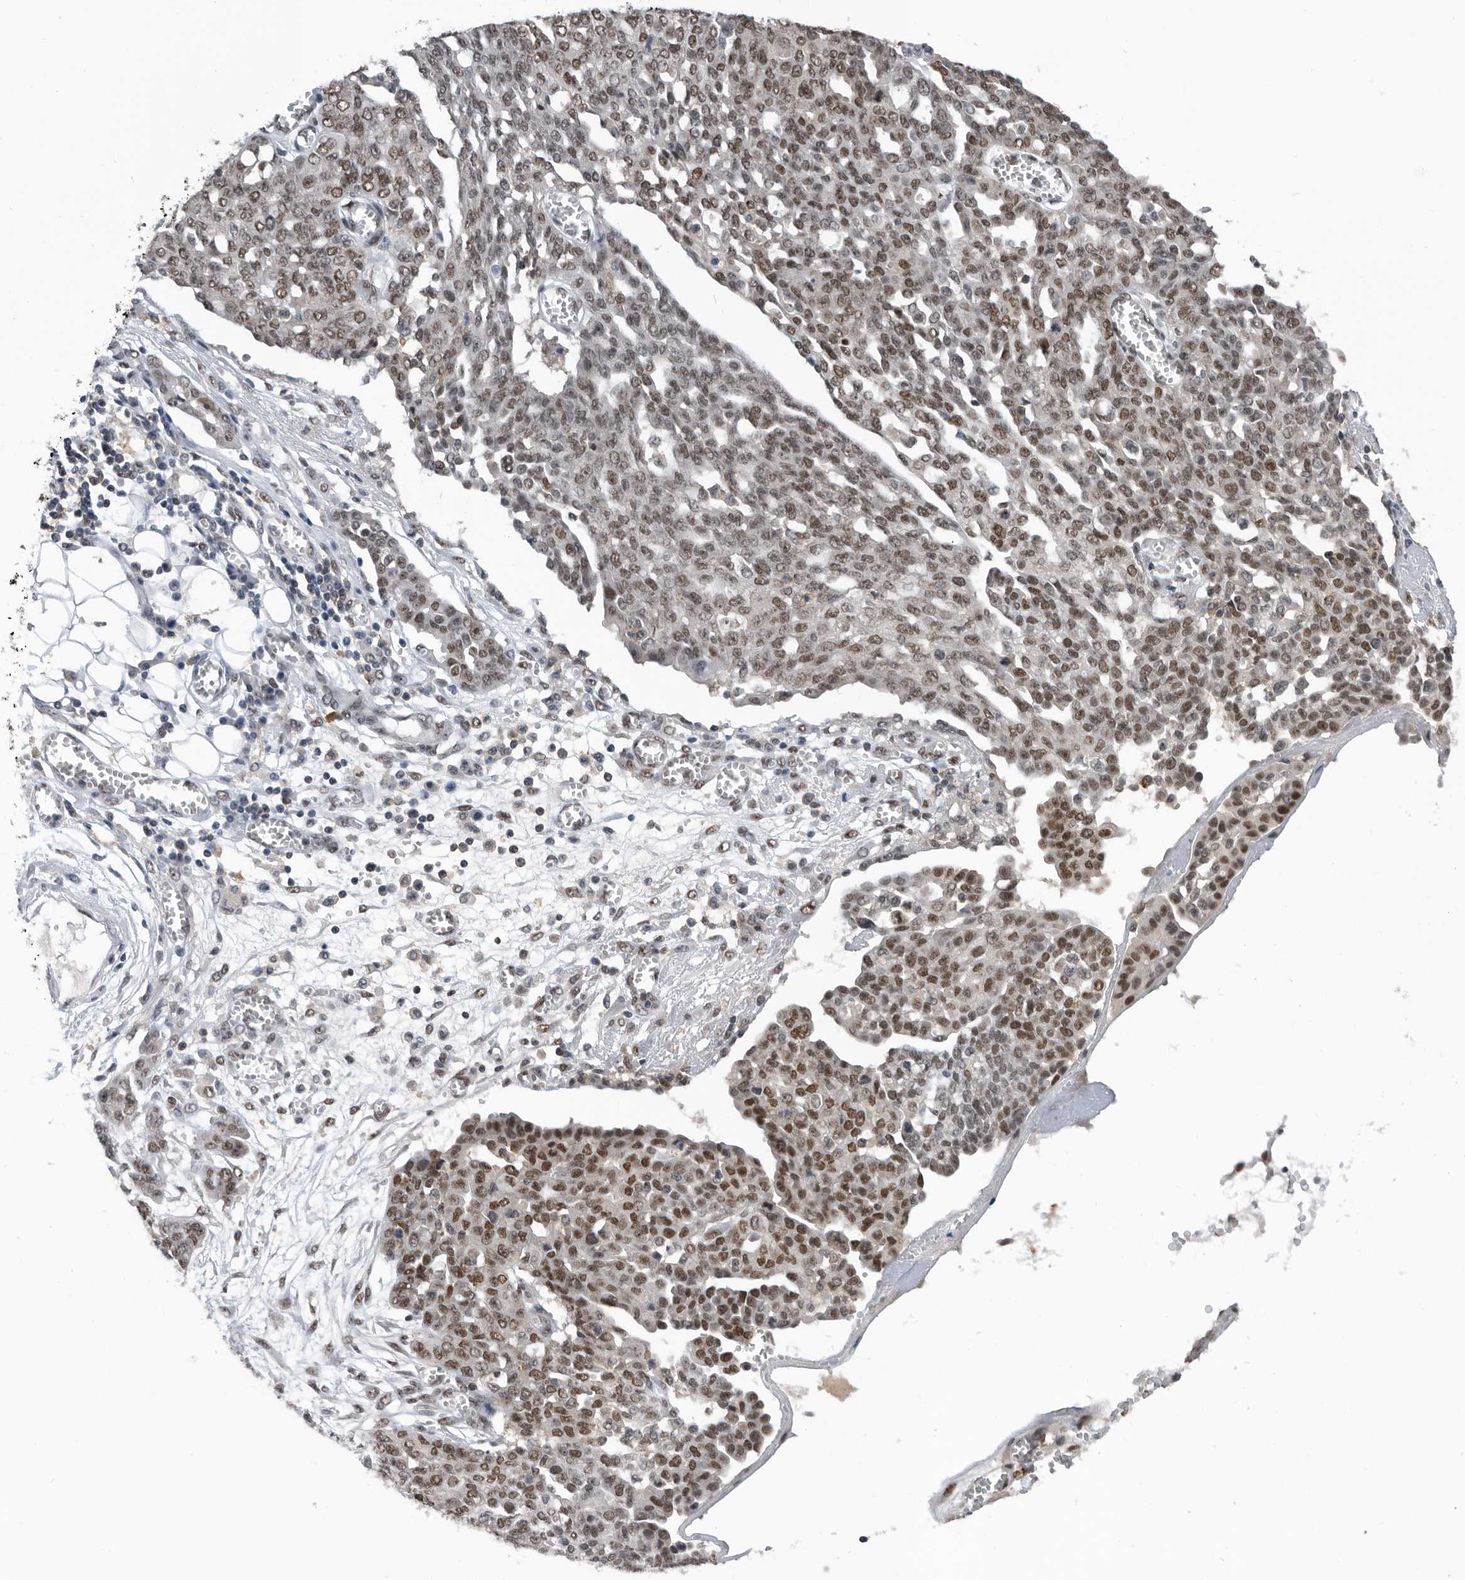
{"staining": {"intensity": "strong", "quantity": "25%-75%", "location": "nuclear"}, "tissue": "ovarian cancer", "cell_type": "Tumor cells", "image_type": "cancer", "snomed": [{"axis": "morphology", "description": "Cystadenocarcinoma, serous, NOS"}, {"axis": "topography", "description": "Soft tissue"}, {"axis": "topography", "description": "Ovary"}], "caption": "This photomicrograph displays immunohistochemistry (IHC) staining of human ovarian cancer, with high strong nuclear staining in about 25%-75% of tumor cells.", "gene": "ZNF260", "patient": {"sex": "female", "age": 57}}